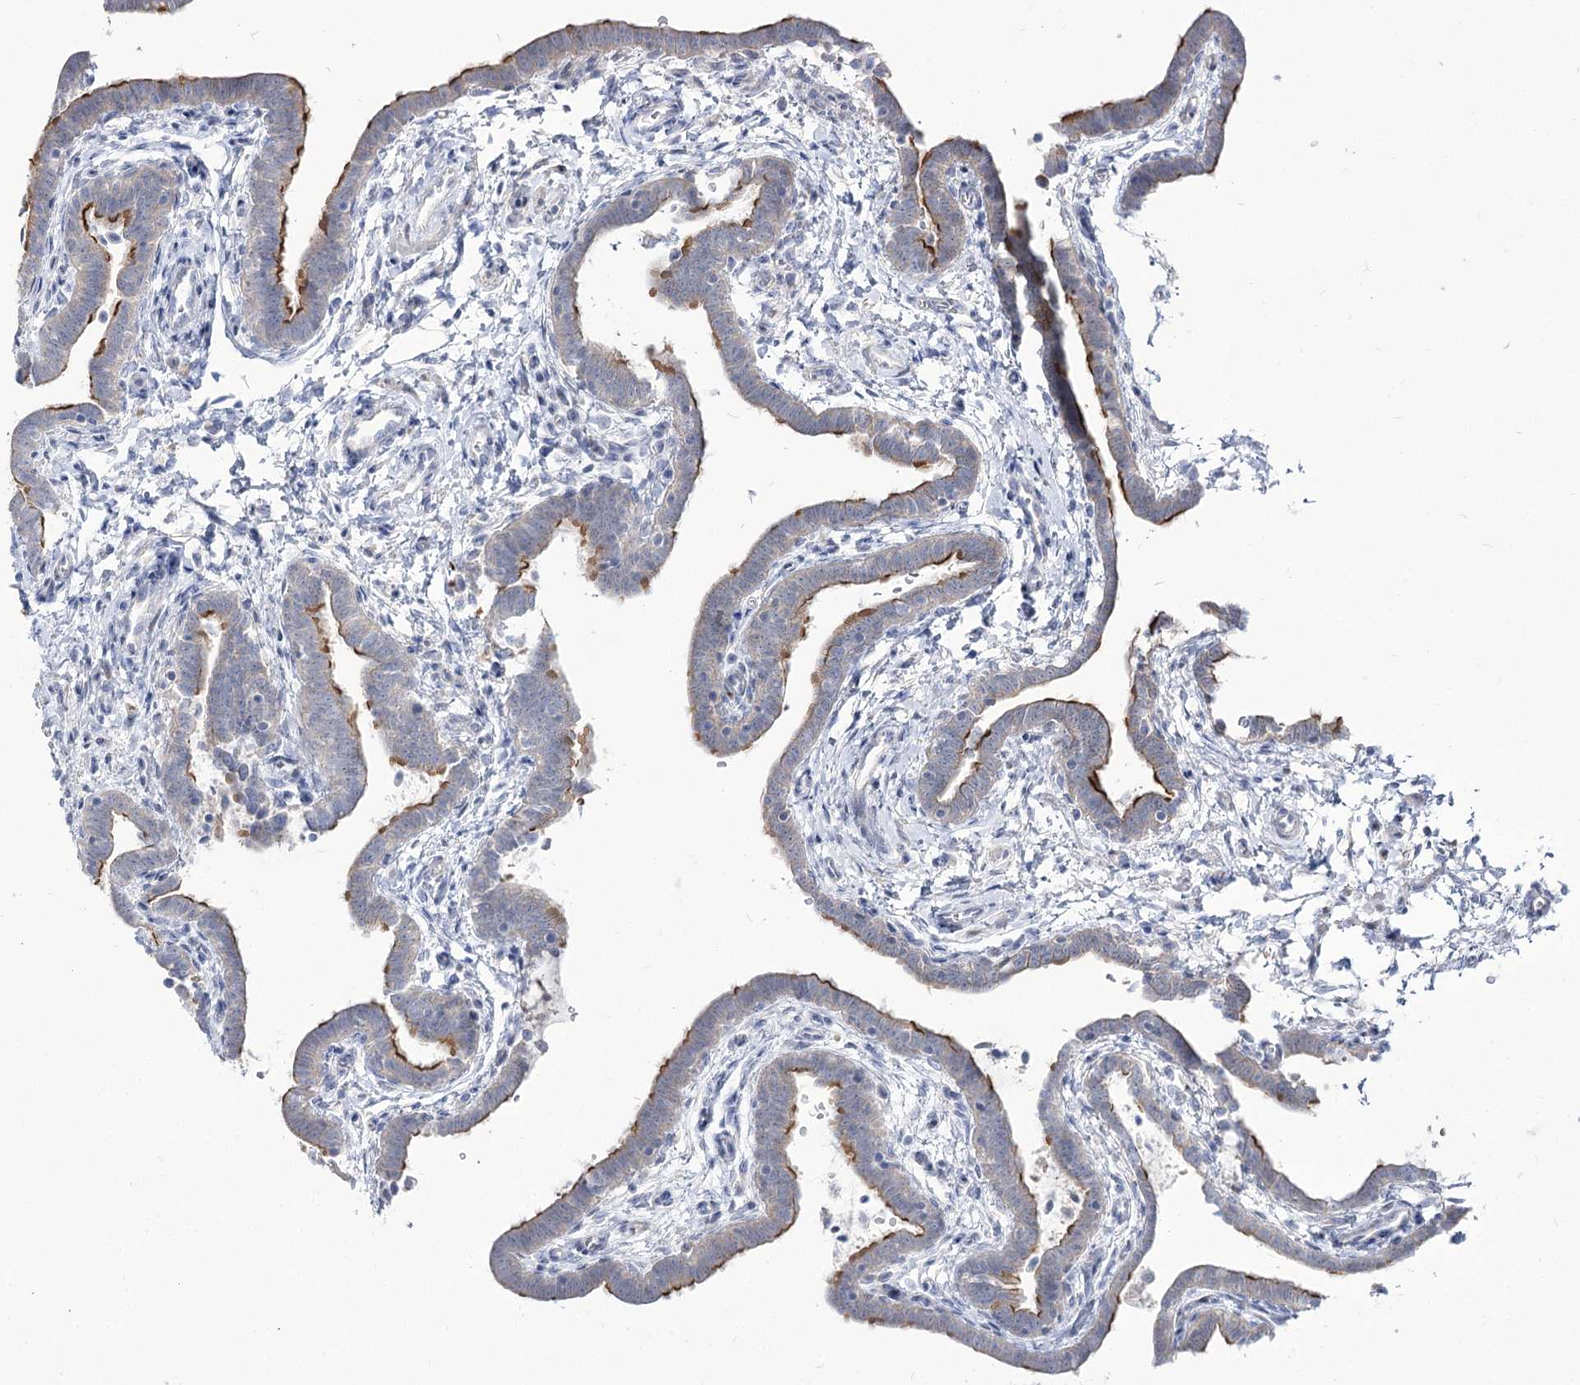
{"staining": {"intensity": "strong", "quantity": "25%-75%", "location": "cytoplasmic/membranous"}, "tissue": "fallopian tube", "cell_type": "Glandular cells", "image_type": "normal", "snomed": [{"axis": "morphology", "description": "Normal tissue, NOS"}, {"axis": "topography", "description": "Fallopian tube"}], "caption": "Fallopian tube stained for a protein displays strong cytoplasmic/membranous positivity in glandular cells. The protein is stained brown, and the nuclei are stained in blue (DAB (3,3'-diaminobenzidine) IHC with brightfield microscopy, high magnification).", "gene": "SUOX", "patient": {"sex": "female", "age": 36}}